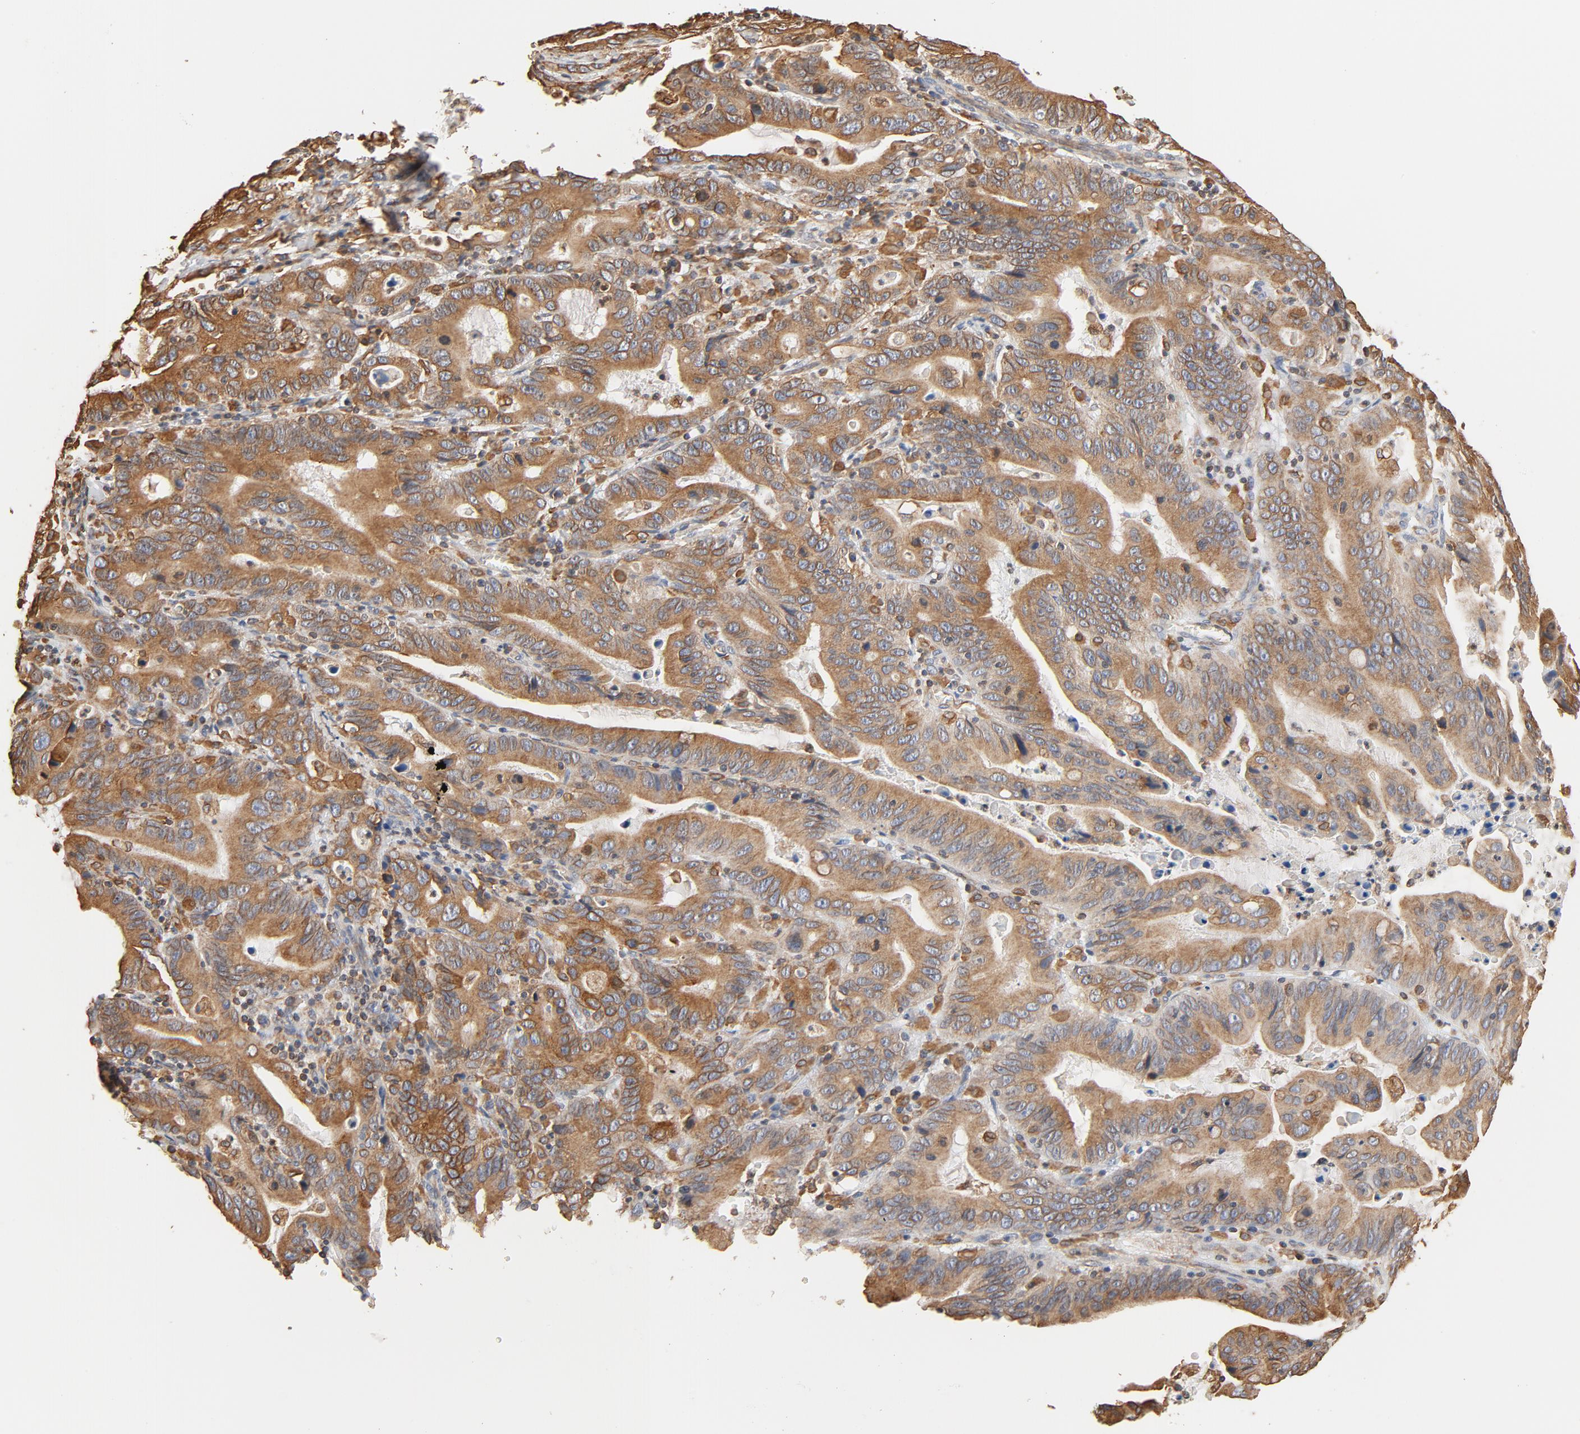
{"staining": {"intensity": "strong", "quantity": ">75%", "location": "cytoplasmic/membranous"}, "tissue": "stomach cancer", "cell_type": "Tumor cells", "image_type": "cancer", "snomed": [{"axis": "morphology", "description": "Adenocarcinoma, NOS"}, {"axis": "topography", "description": "Stomach, upper"}], "caption": "Stomach adenocarcinoma was stained to show a protein in brown. There is high levels of strong cytoplasmic/membranous expression in approximately >75% of tumor cells.", "gene": "BCAP31", "patient": {"sex": "male", "age": 63}}